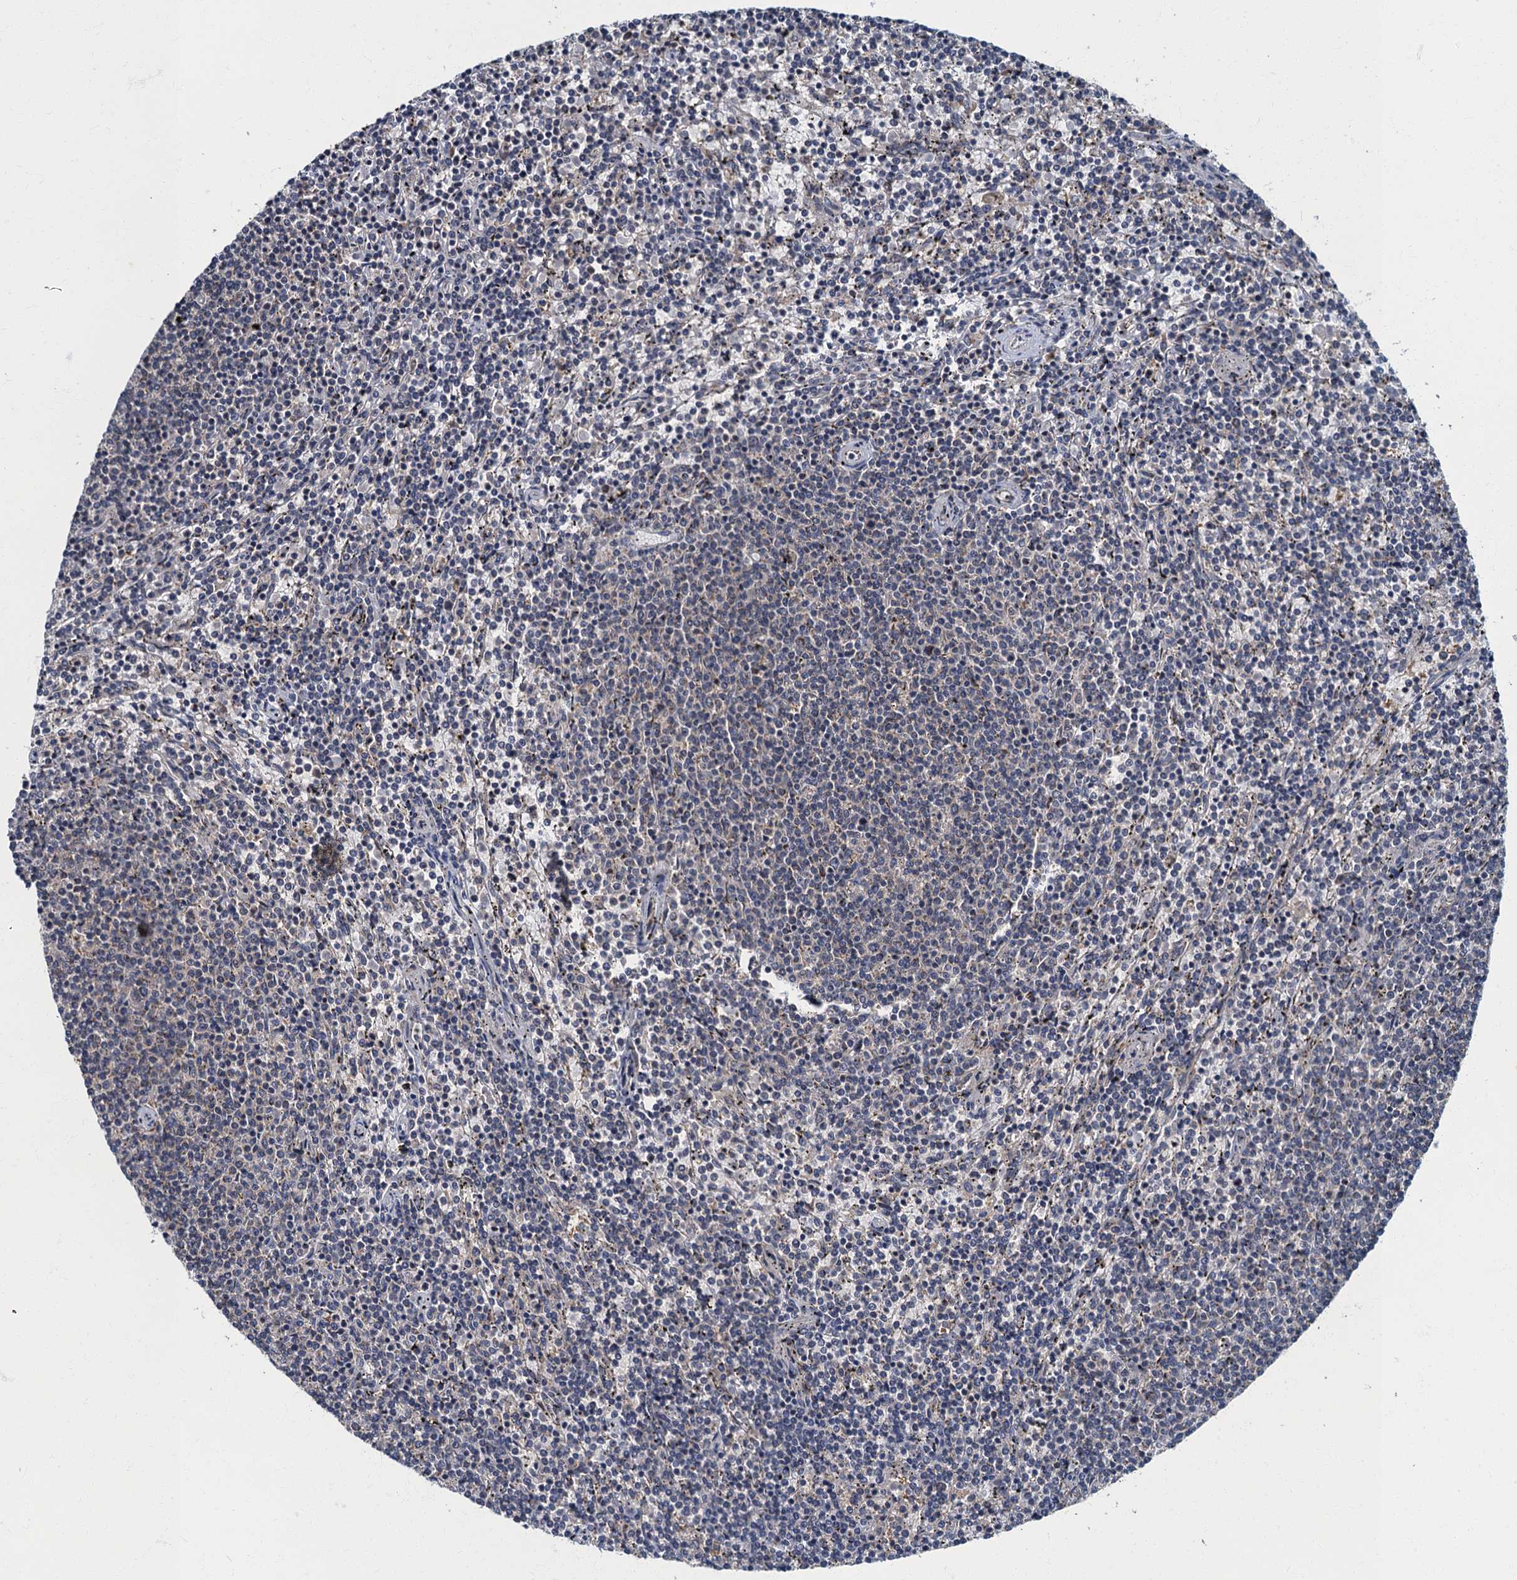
{"staining": {"intensity": "negative", "quantity": "none", "location": "none"}, "tissue": "lymphoma", "cell_type": "Tumor cells", "image_type": "cancer", "snomed": [{"axis": "morphology", "description": "Malignant lymphoma, non-Hodgkin's type, Low grade"}, {"axis": "topography", "description": "Spleen"}], "caption": "Immunohistochemical staining of human lymphoma displays no significant positivity in tumor cells. (DAB (3,3'-diaminobenzidine) IHC, high magnification).", "gene": "WDCP", "patient": {"sex": "female", "age": 50}}